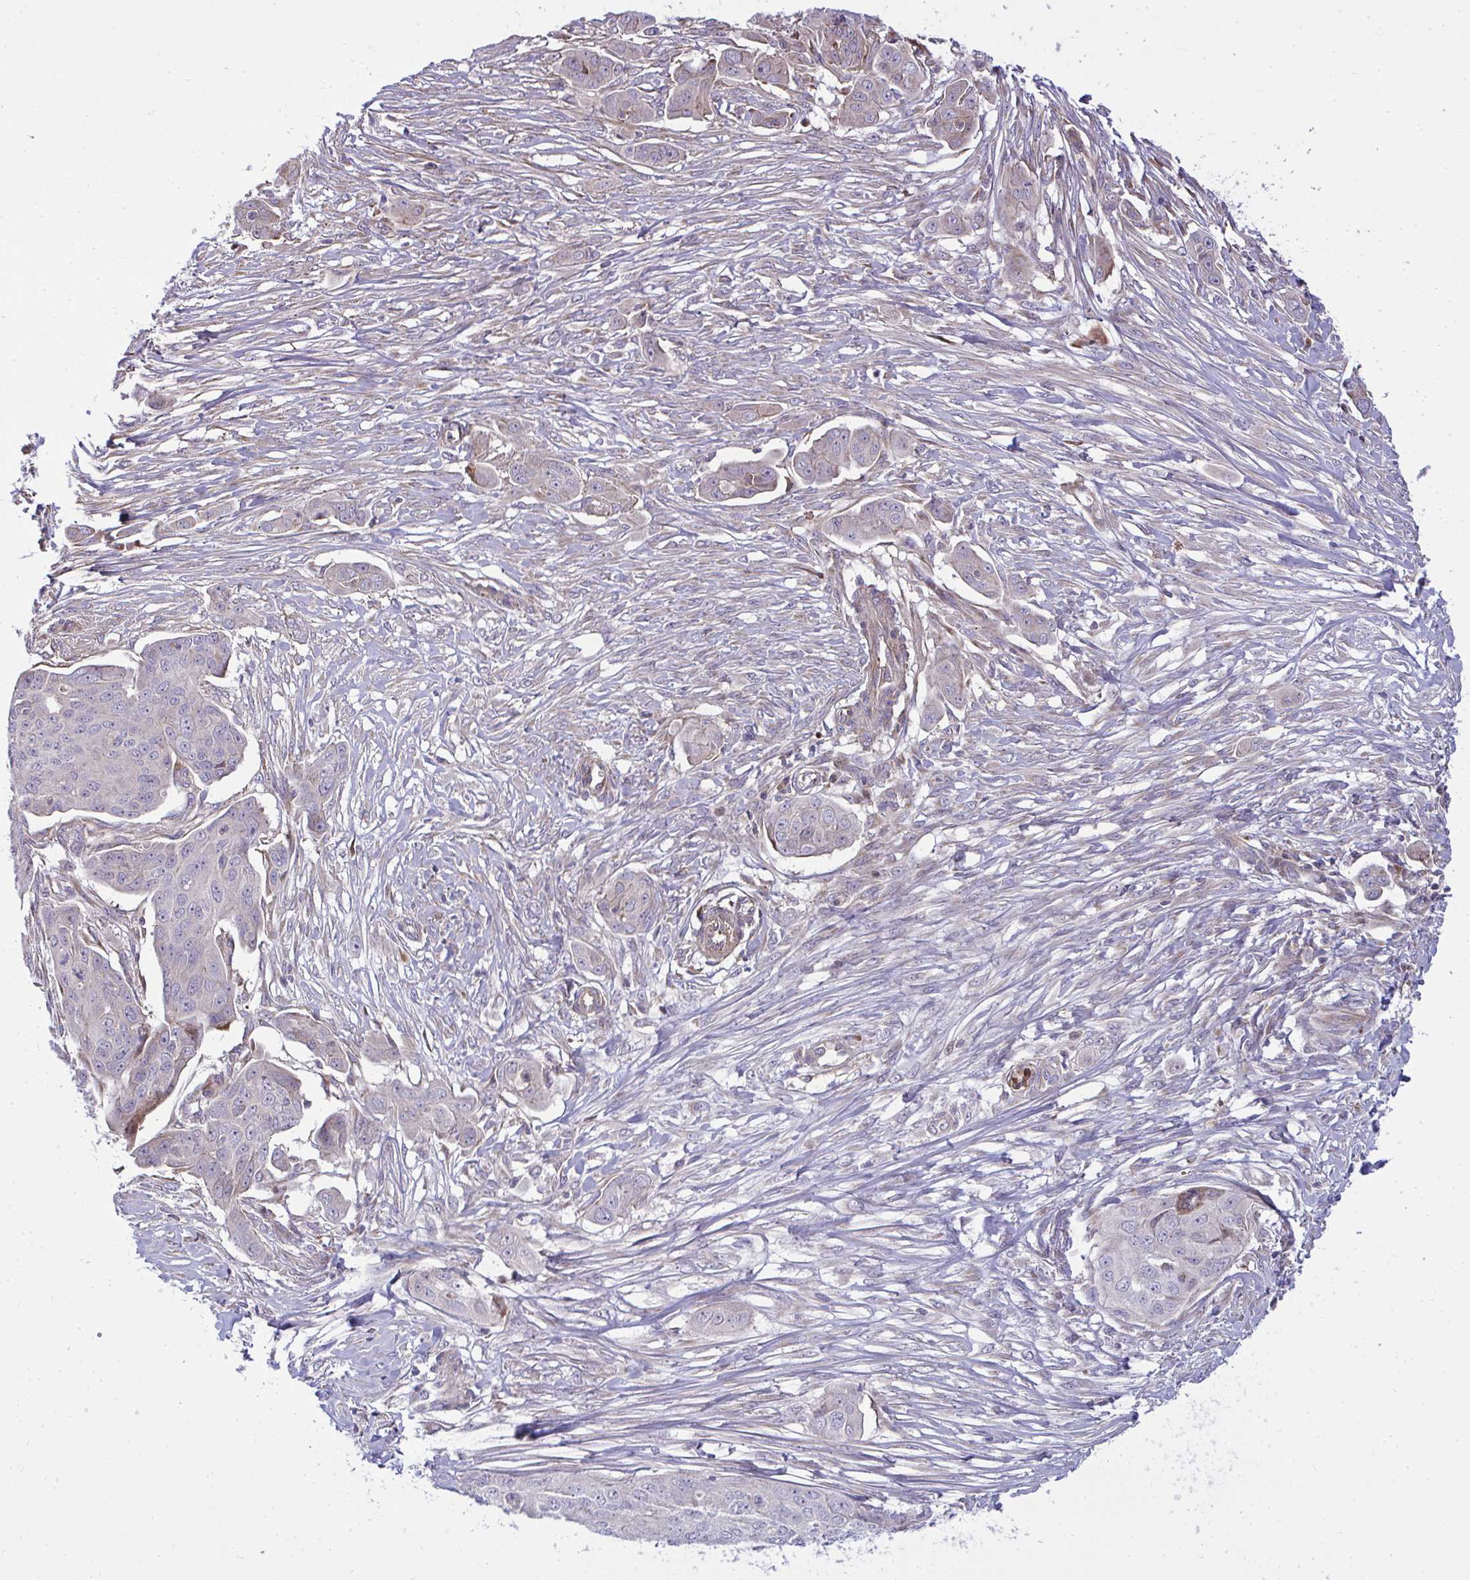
{"staining": {"intensity": "negative", "quantity": "none", "location": "none"}, "tissue": "ovarian cancer", "cell_type": "Tumor cells", "image_type": "cancer", "snomed": [{"axis": "morphology", "description": "Carcinoma, endometroid"}, {"axis": "topography", "description": "Ovary"}], "caption": "Immunohistochemistry photomicrograph of human ovarian endometroid carcinoma stained for a protein (brown), which exhibits no staining in tumor cells.", "gene": "ZSCAN9", "patient": {"sex": "female", "age": 70}}